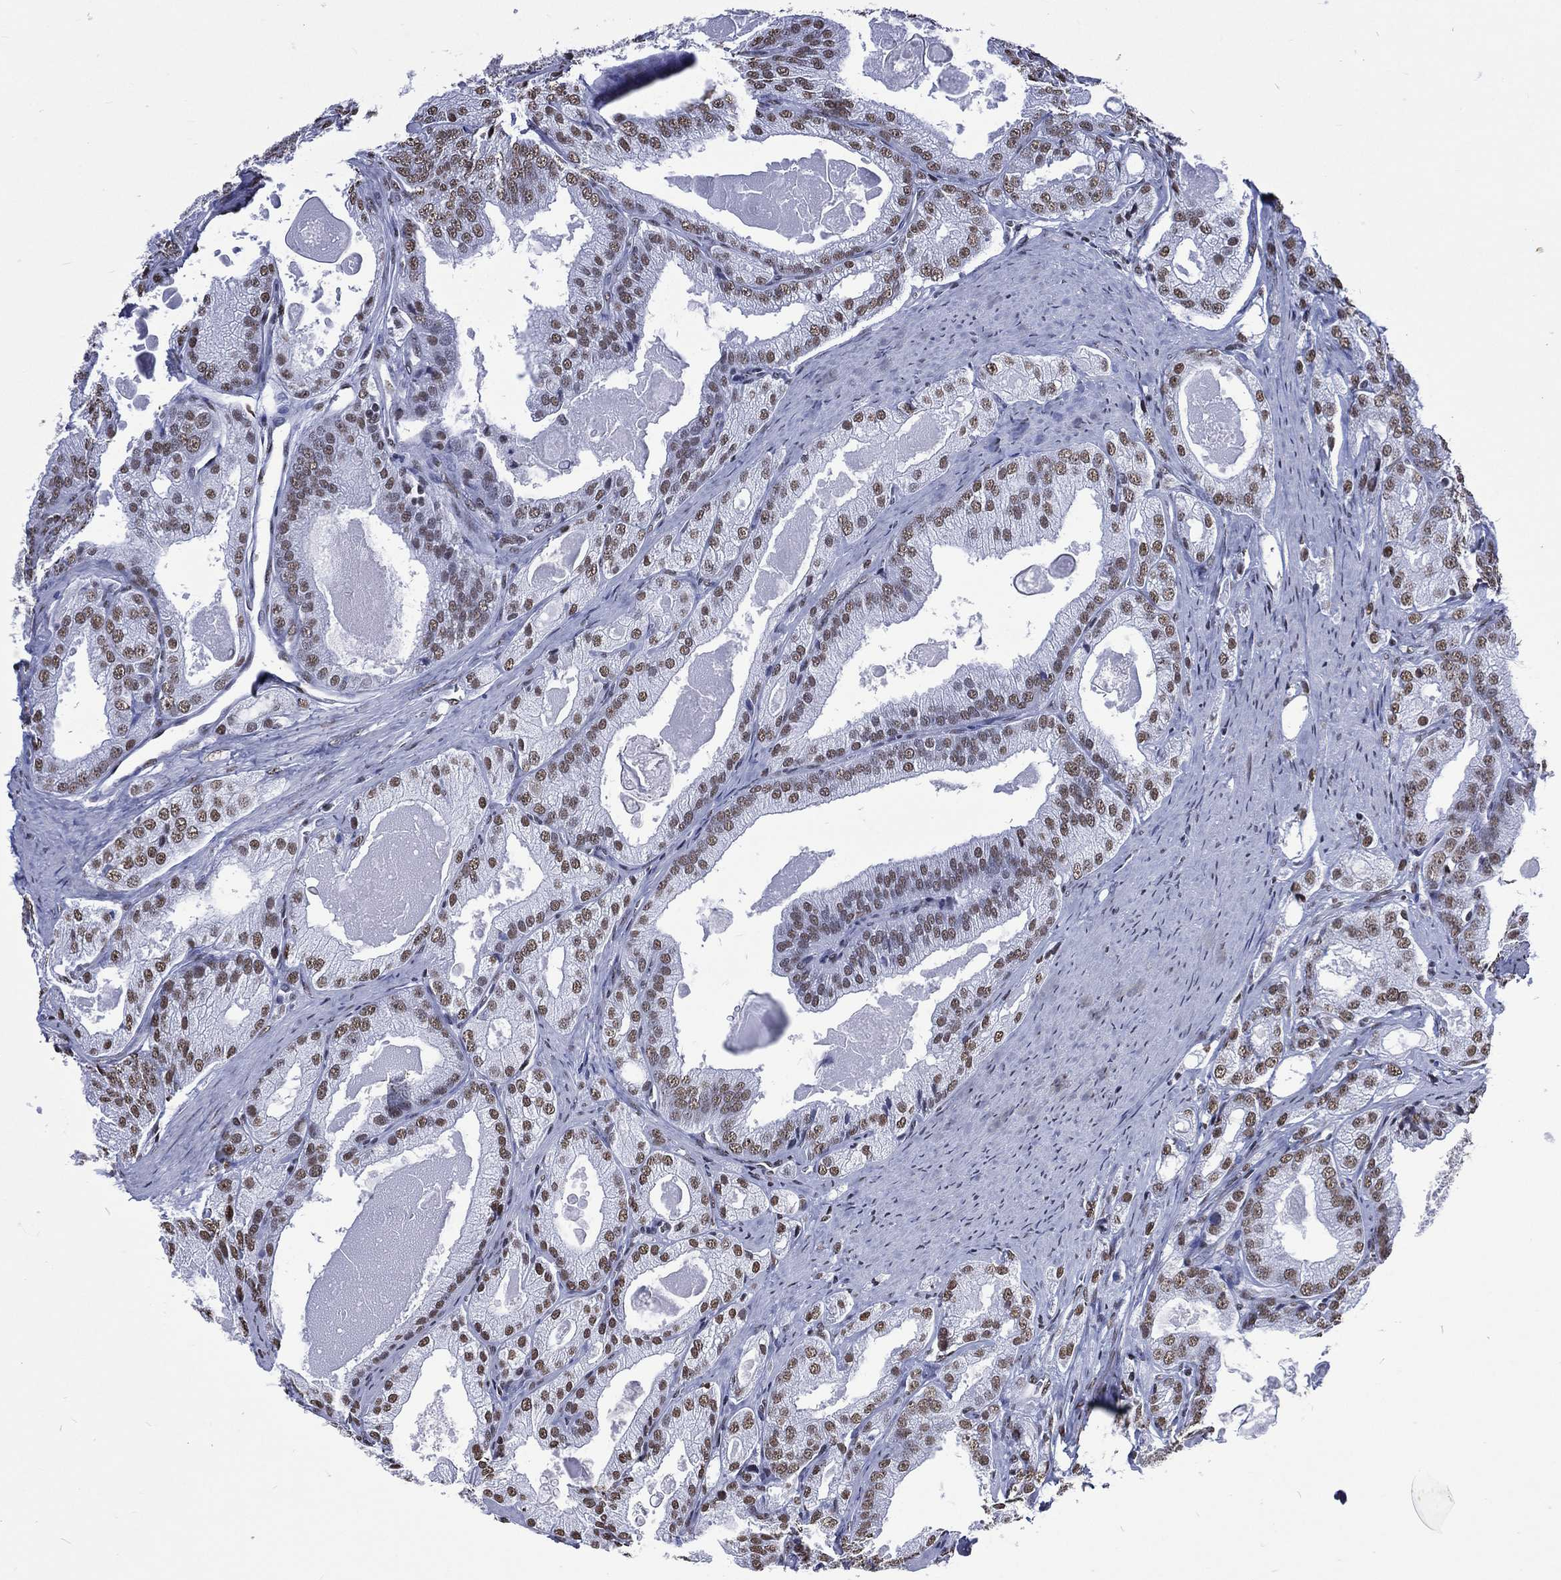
{"staining": {"intensity": "moderate", "quantity": ">75%", "location": "nuclear"}, "tissue": "prostate cancer", "cell_type": "Tumor cells", "image_type": "cancer", "snomed": [{"axis": "morphology", "description": "Adenocarcinoma, NOS"}, {"axis": "morphology", "description": "Adenocarcinoma, High grade"}, {"axis": "topography", "description": "Prostate"}], "caption": "DAB immunohistochemical staining of adenocarcinoma (prostate) reveals moderate nuclear protein staining in approximately >75% of tumor cells. The protein of interest is shown in brown color, while the nuclei are stained blue.", "gene": "RETREG2", "patient": {"sex": "male", "age": 70}}